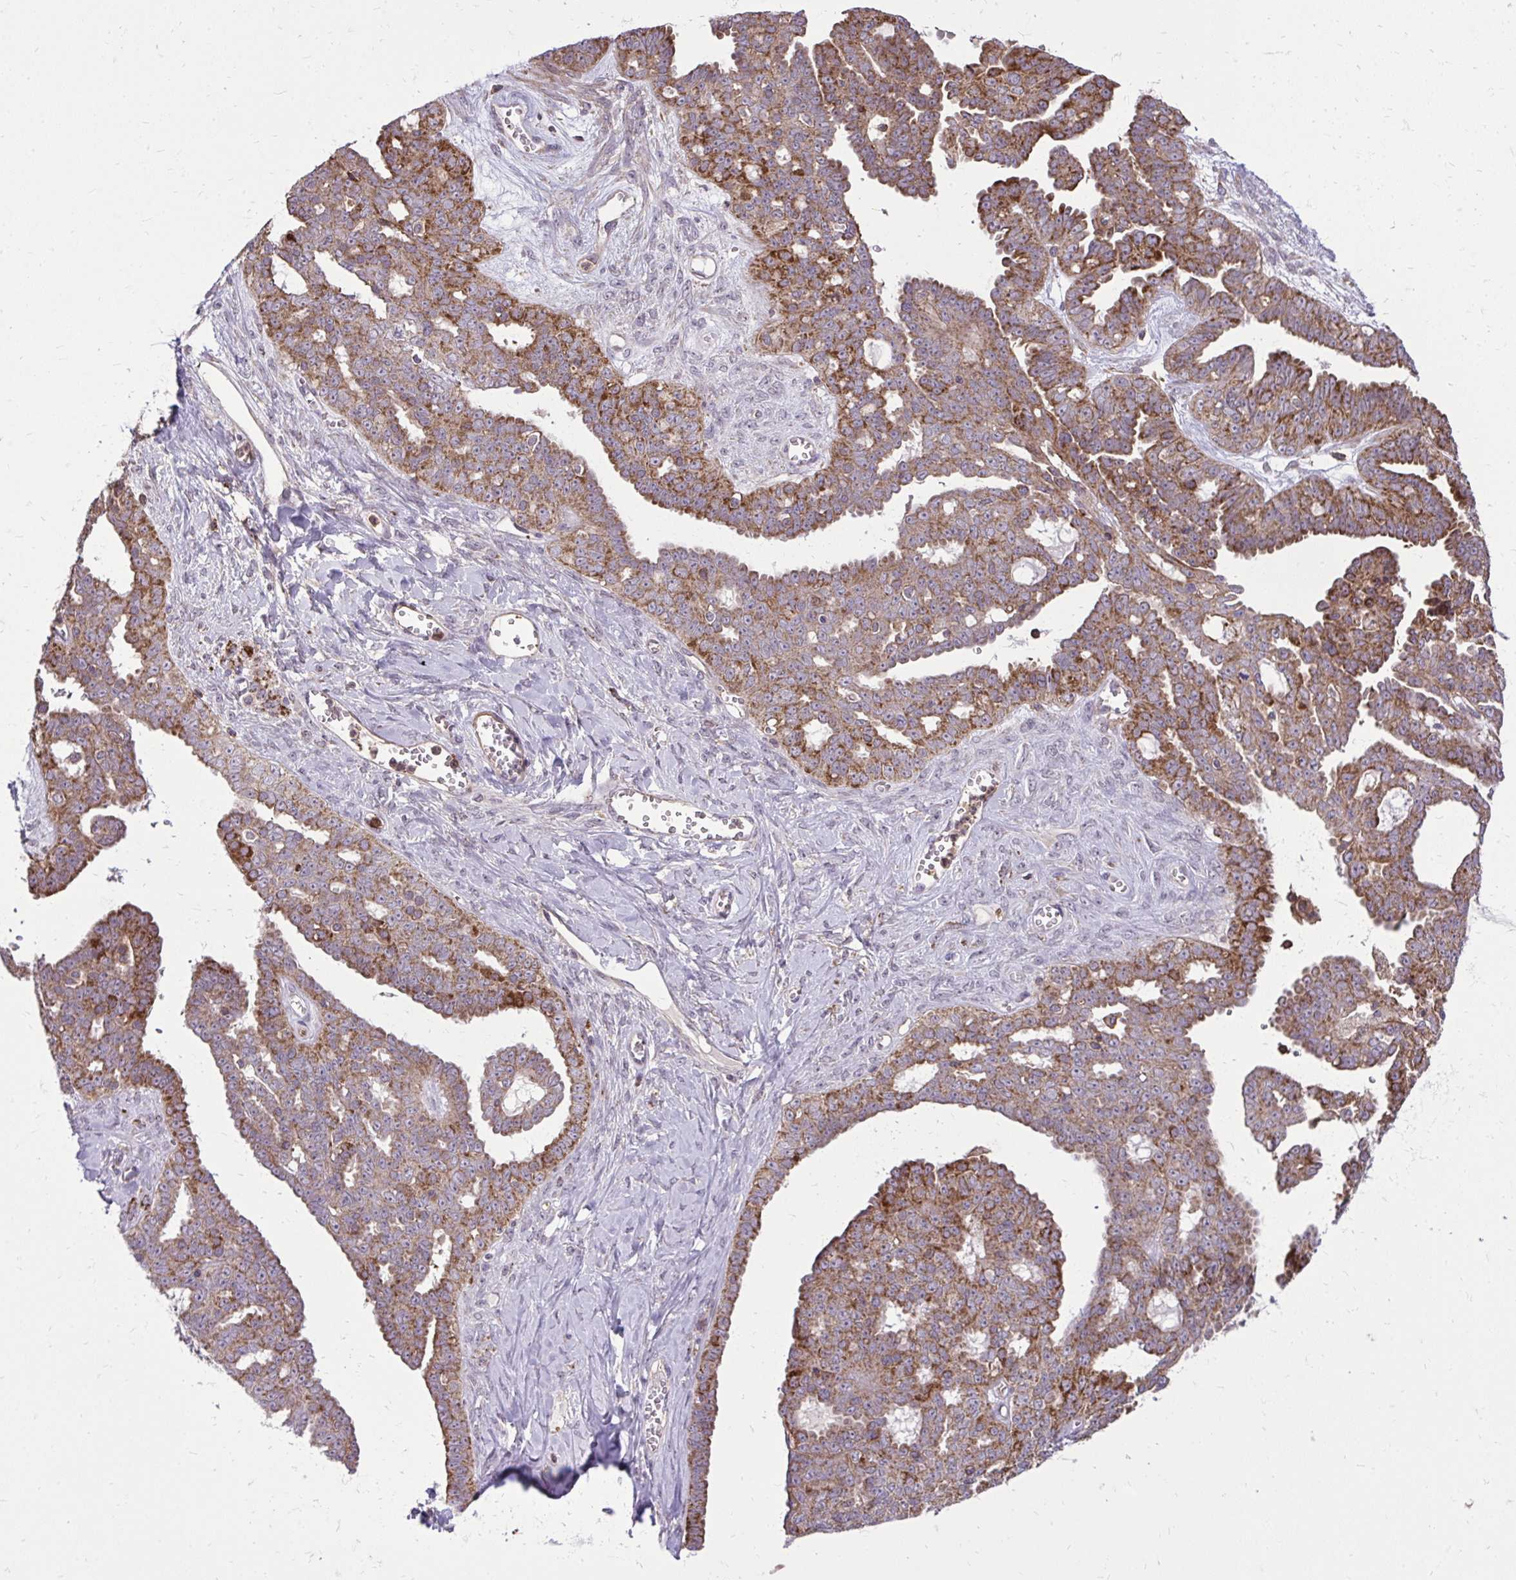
{"staining": {"intensity": "strong", "quantity": "25%-75%", "location": "cytoplasmic/membranous"}, "tissue": "ovarian cancer", "cell_type": "Tumor cells", "image_type": "cancer", "snomed": [{"axis": "morphology", "description": "Cystadenocarcinoma, serous, NOS"}, {"axis": "topography", "description": "Ovary"}], "caption": "The photomicrograph reveals staining of ovarian cancer (serous cystadenocarcinoma), revealing strong cytoplasmic/membranous protein staining (brown color) within tumor cells.", "gene": "SLC7A5", "patient": {"sex": "female", "age": 71}}